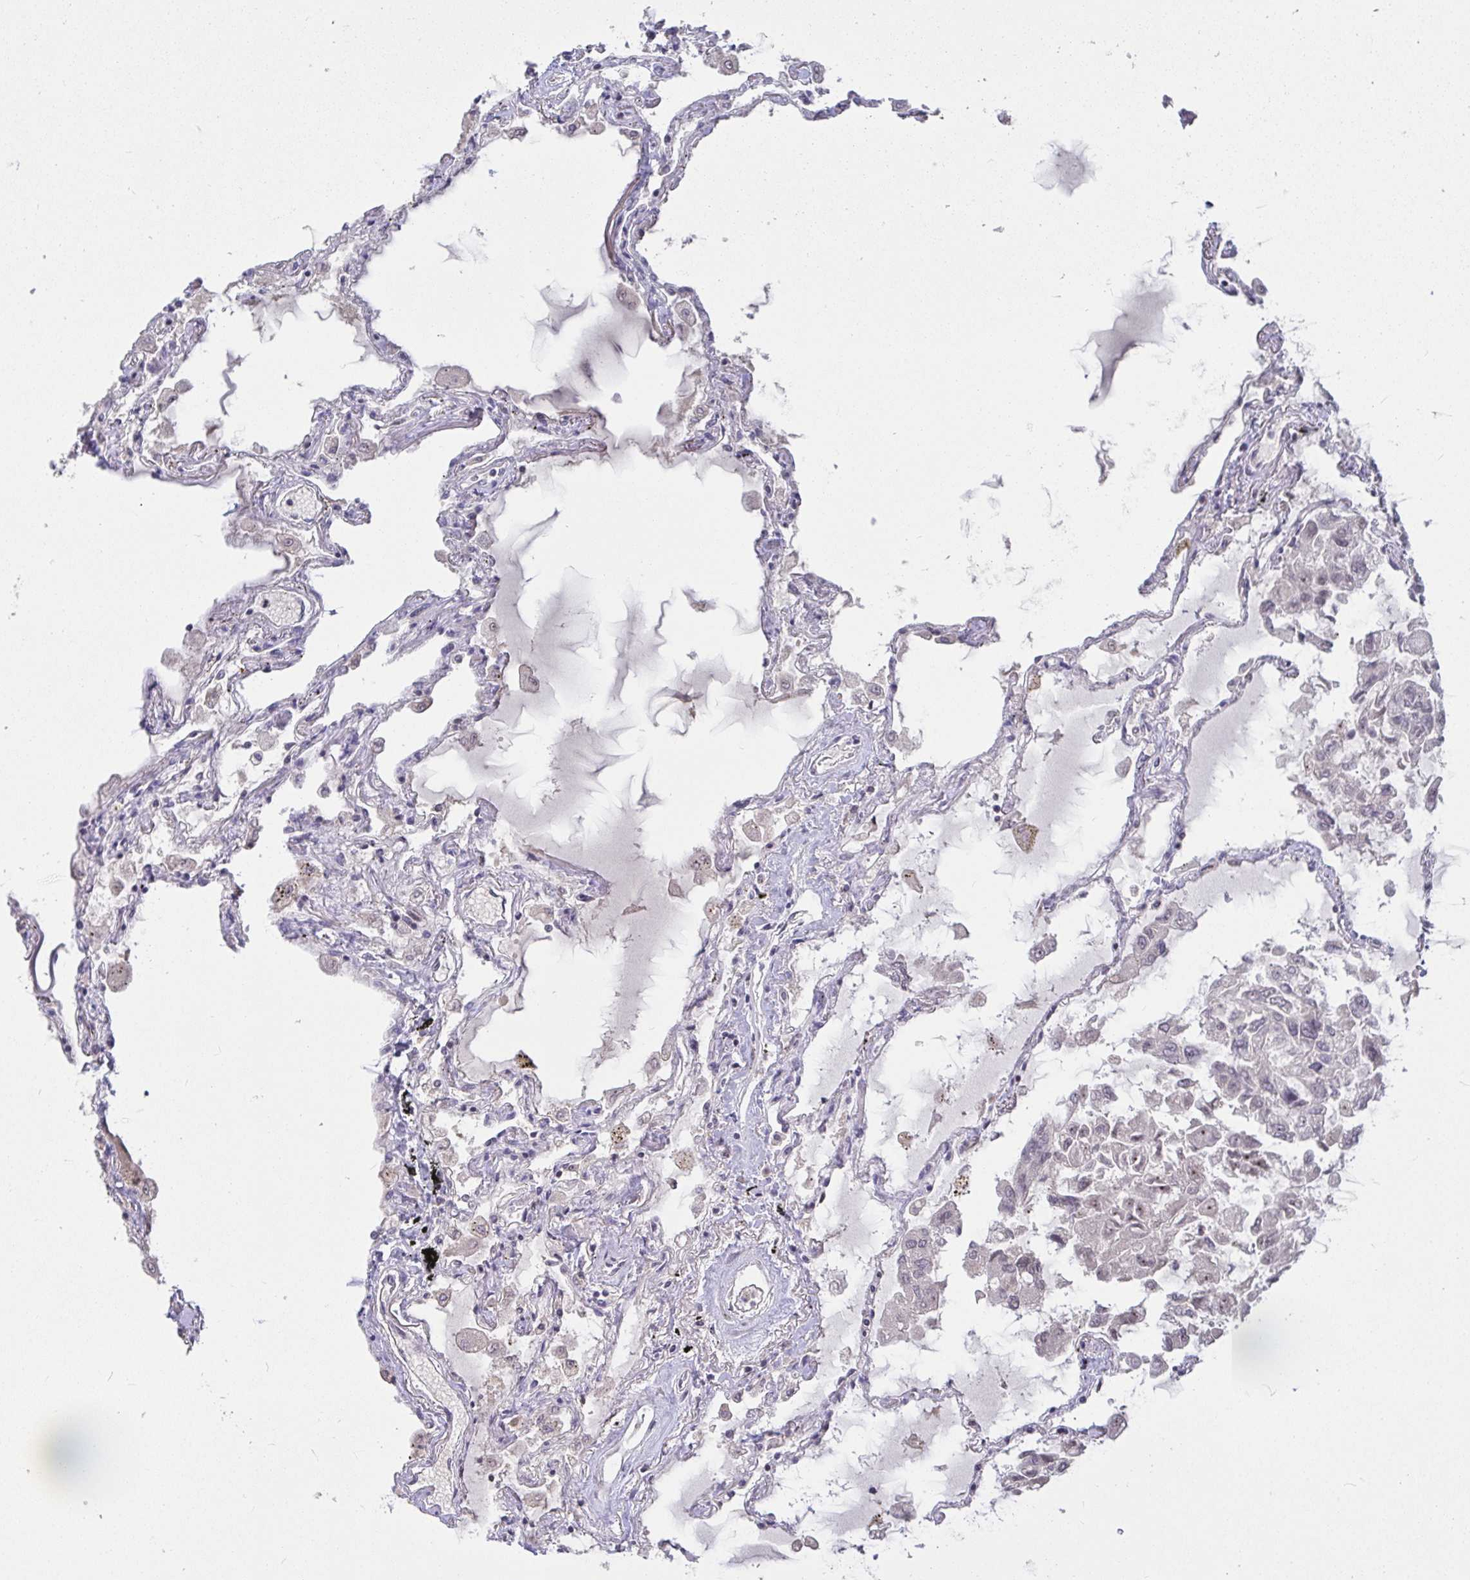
{"staining": {"intensity": "negative", "quantity": "none", "location": "none"}, "tissue": "lung", "cell_type": "Alveolar cells", "image_type": "normal", "snomed": [{"axis": "morphology", "description": "Normal tissue, NOS"}, {"axis": "morphology", "description": "Adenocarcinoma, NOS"}, {"axis": "topography", "description": "Cartilage tissue"}, {"axis": "topography", "description": "Lung"}], "caption": "The immunohistochemistry micrograph has no significant positivity in alveolar cells of lung.", "gene": "MYC", "patient": {"sex": "female", "age": 67}}